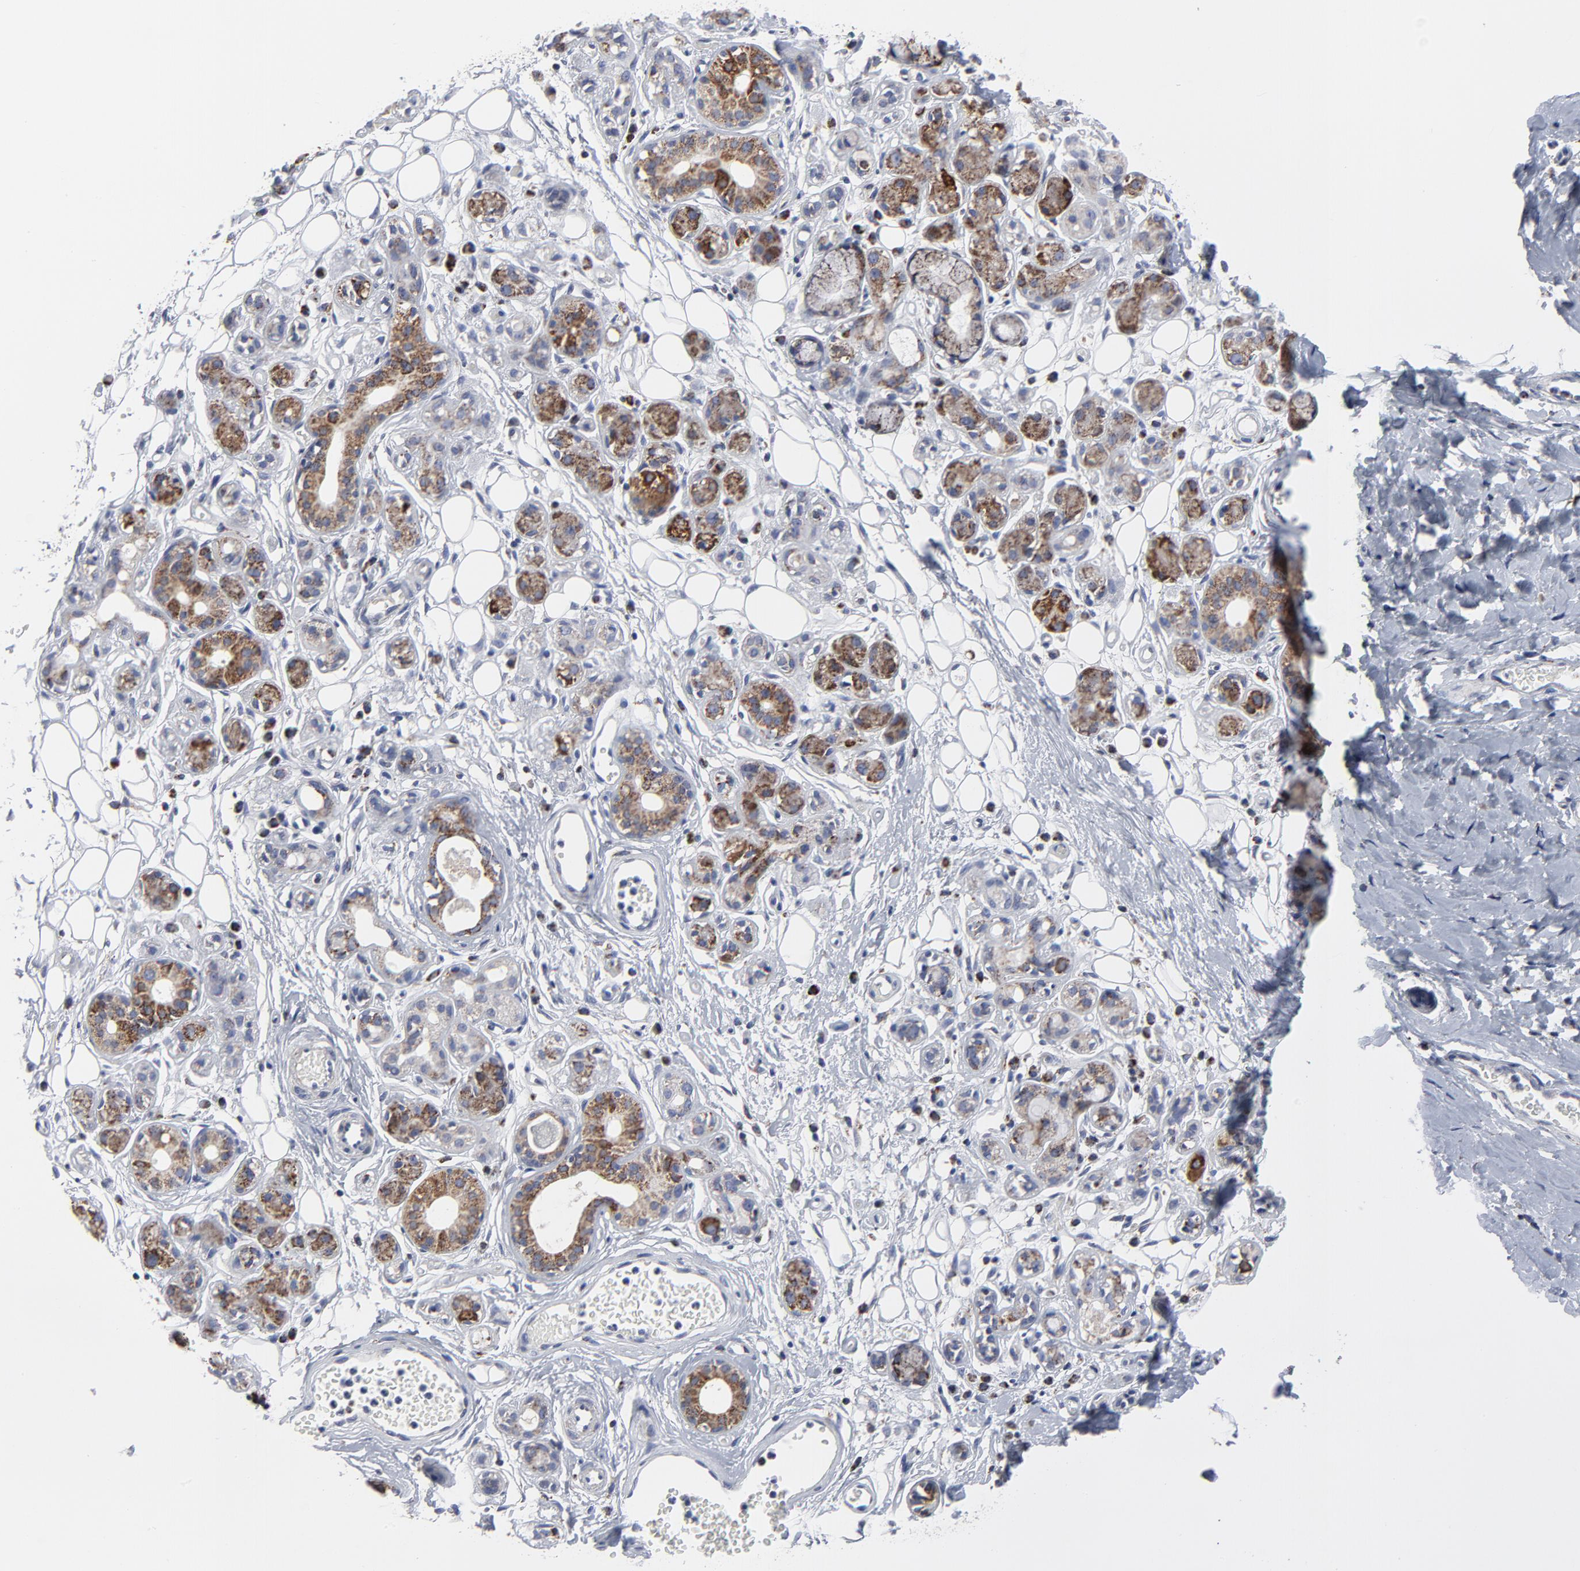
{"staining": {"intensity": "moderate", "quantity": ">75%", "location": "cytoplasmic/membranous"}, "tissue": "salivary gland", "cell_type": "Glandular cells", "image_type": "normal", "snomed": [{"axis": "morphology", "description": "Normal tissue, NOS"}, {"axis": "topography", "description": "Salivary gland"}], "caption": "Protein expression analysis of normal human salivary gland reveals moderate cytoplasmic/membranous expression in approximately >75% of glandular cells. Nuclei are stained in blue.", "gene": "TXNRD2", "patient": {"sex": "male", "age": 54}}